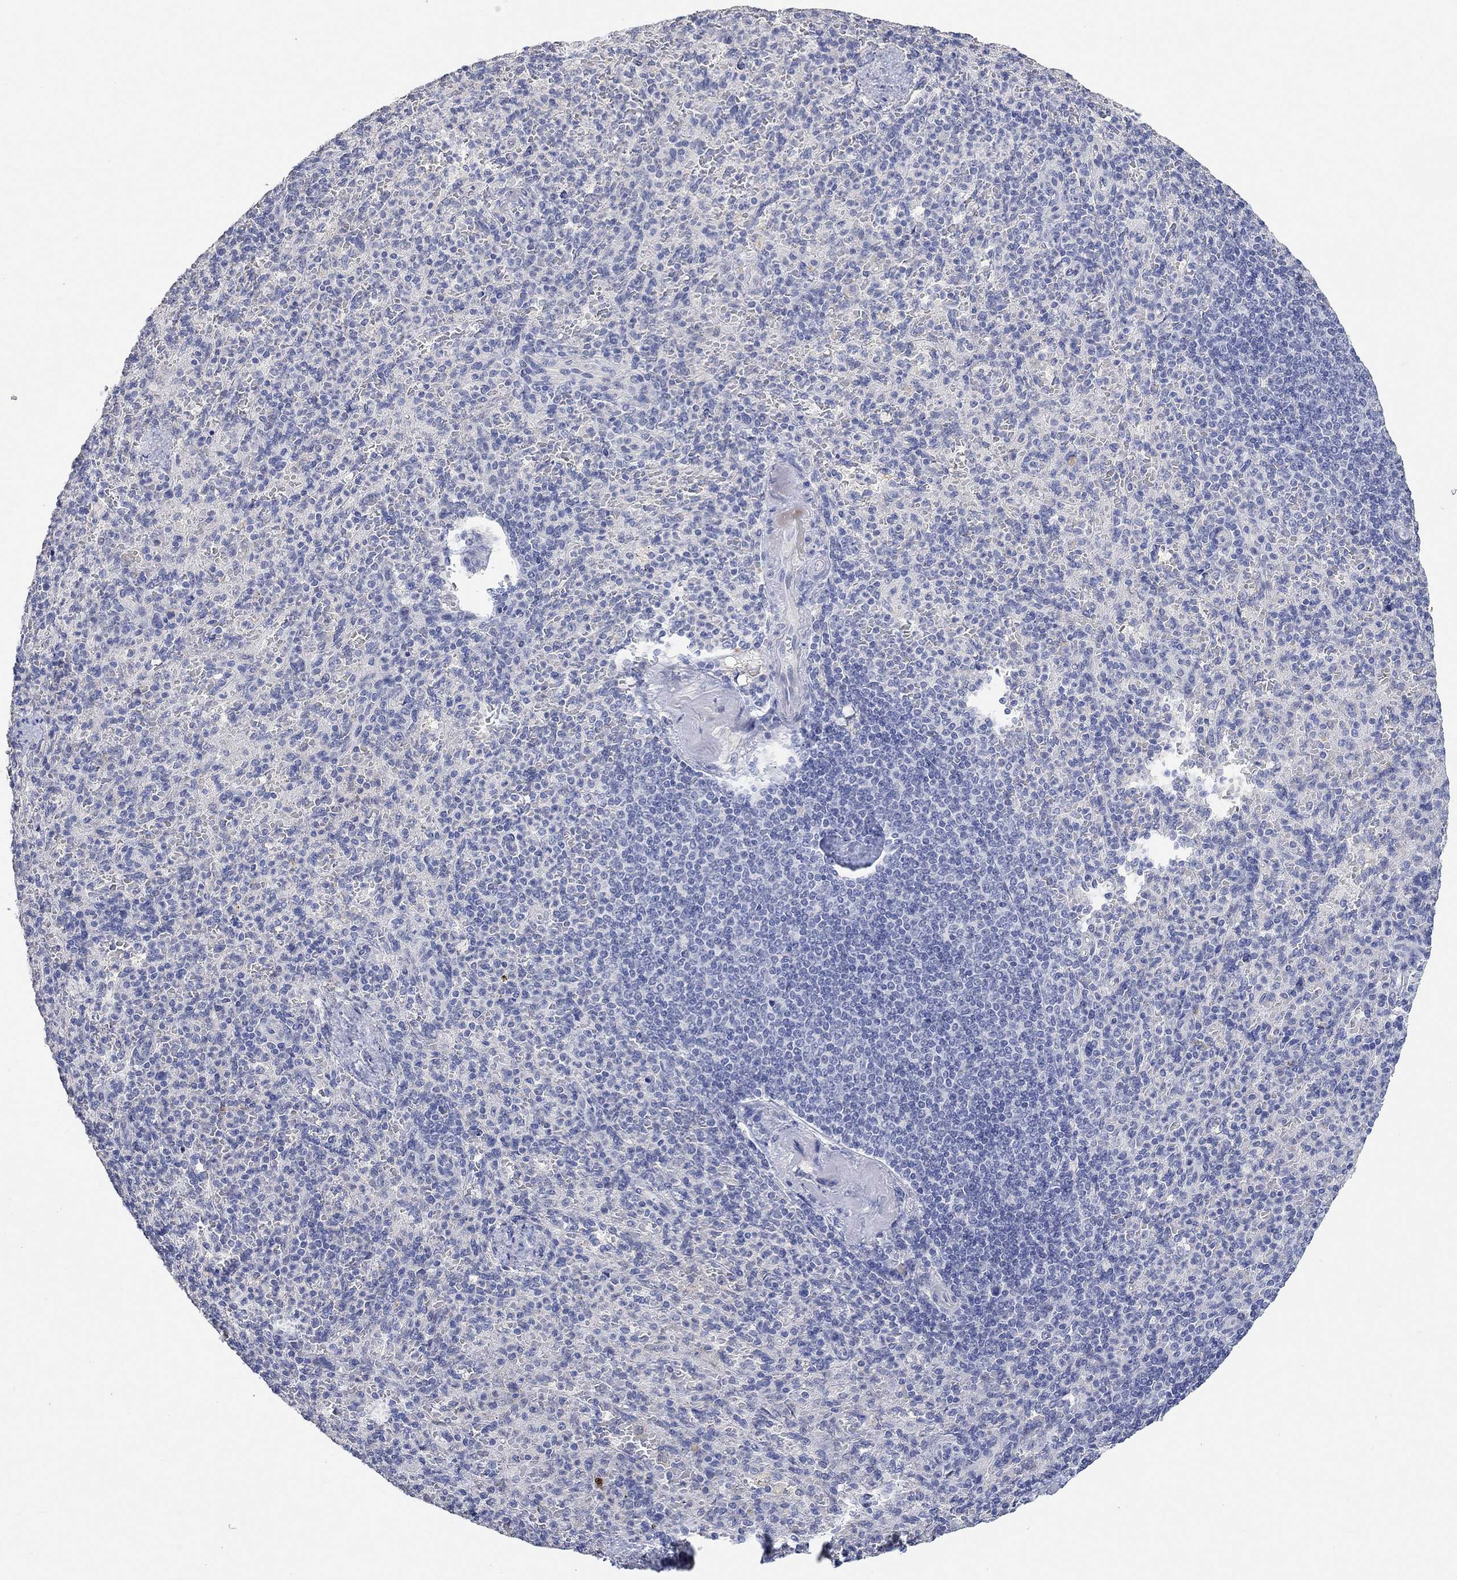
{"staining": {"intensity": "negative", "quantity": "none", "location": "none"}, "tissue": "spleen", "cell_type": "Cells in red pulp", "image_type": "normal", "snomed": [{"axis": "morphology", "description": "Normal tissue, NOS"}, {"axis": "topography", "description": "Spleen"}], "caption": "Immunohistochemistry photomicrograph of normal human spleen stained for a protein (brown), which demonstrates no positivity in cells in red pulp.", "gene": "PNMA5", "patient": {"sex": "female", "age": 74}}